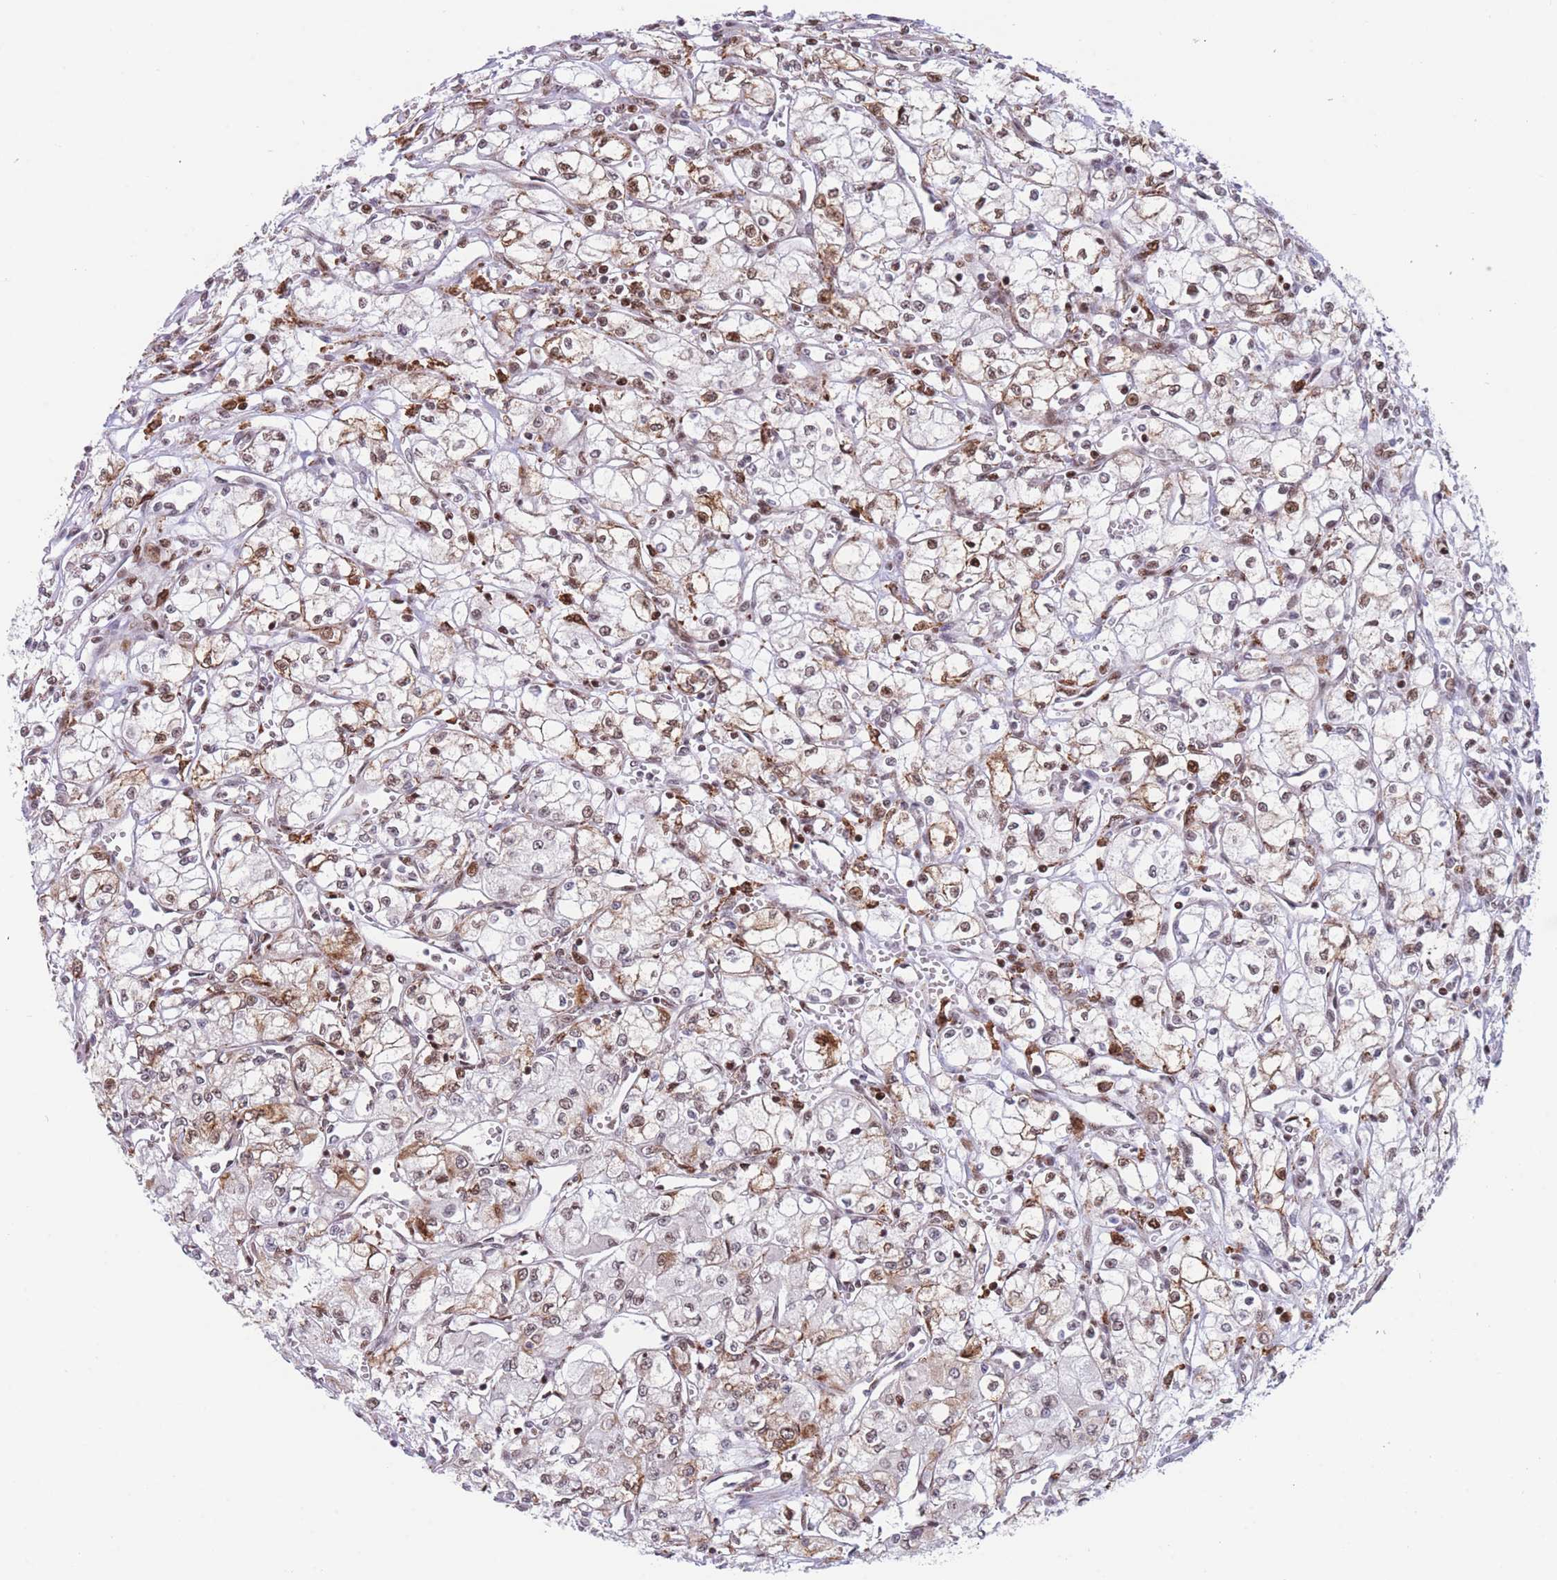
{"staining": {"intensity": "moderate", "quantity": "<25%", "location": "cytoplasmic/membranous,nuclear"}, "tissue": "renal cancer", "cell_type": "Tumor cells", "image_type": "cancer", "snomed": [{"axis": "morphology", "description": "Adenocarcinoma, NOS"}, {"axis": "topography", "description": "Kidney"}], "caption": "Brown immunohistochemical staining in human renal adenocarcinoma displays moderate cytoplasmic/membranous and nuclear staining in about <25% of tumor cells.", "gene": "DNAJC3", "patient": {"sex": "male", "age": 59}}